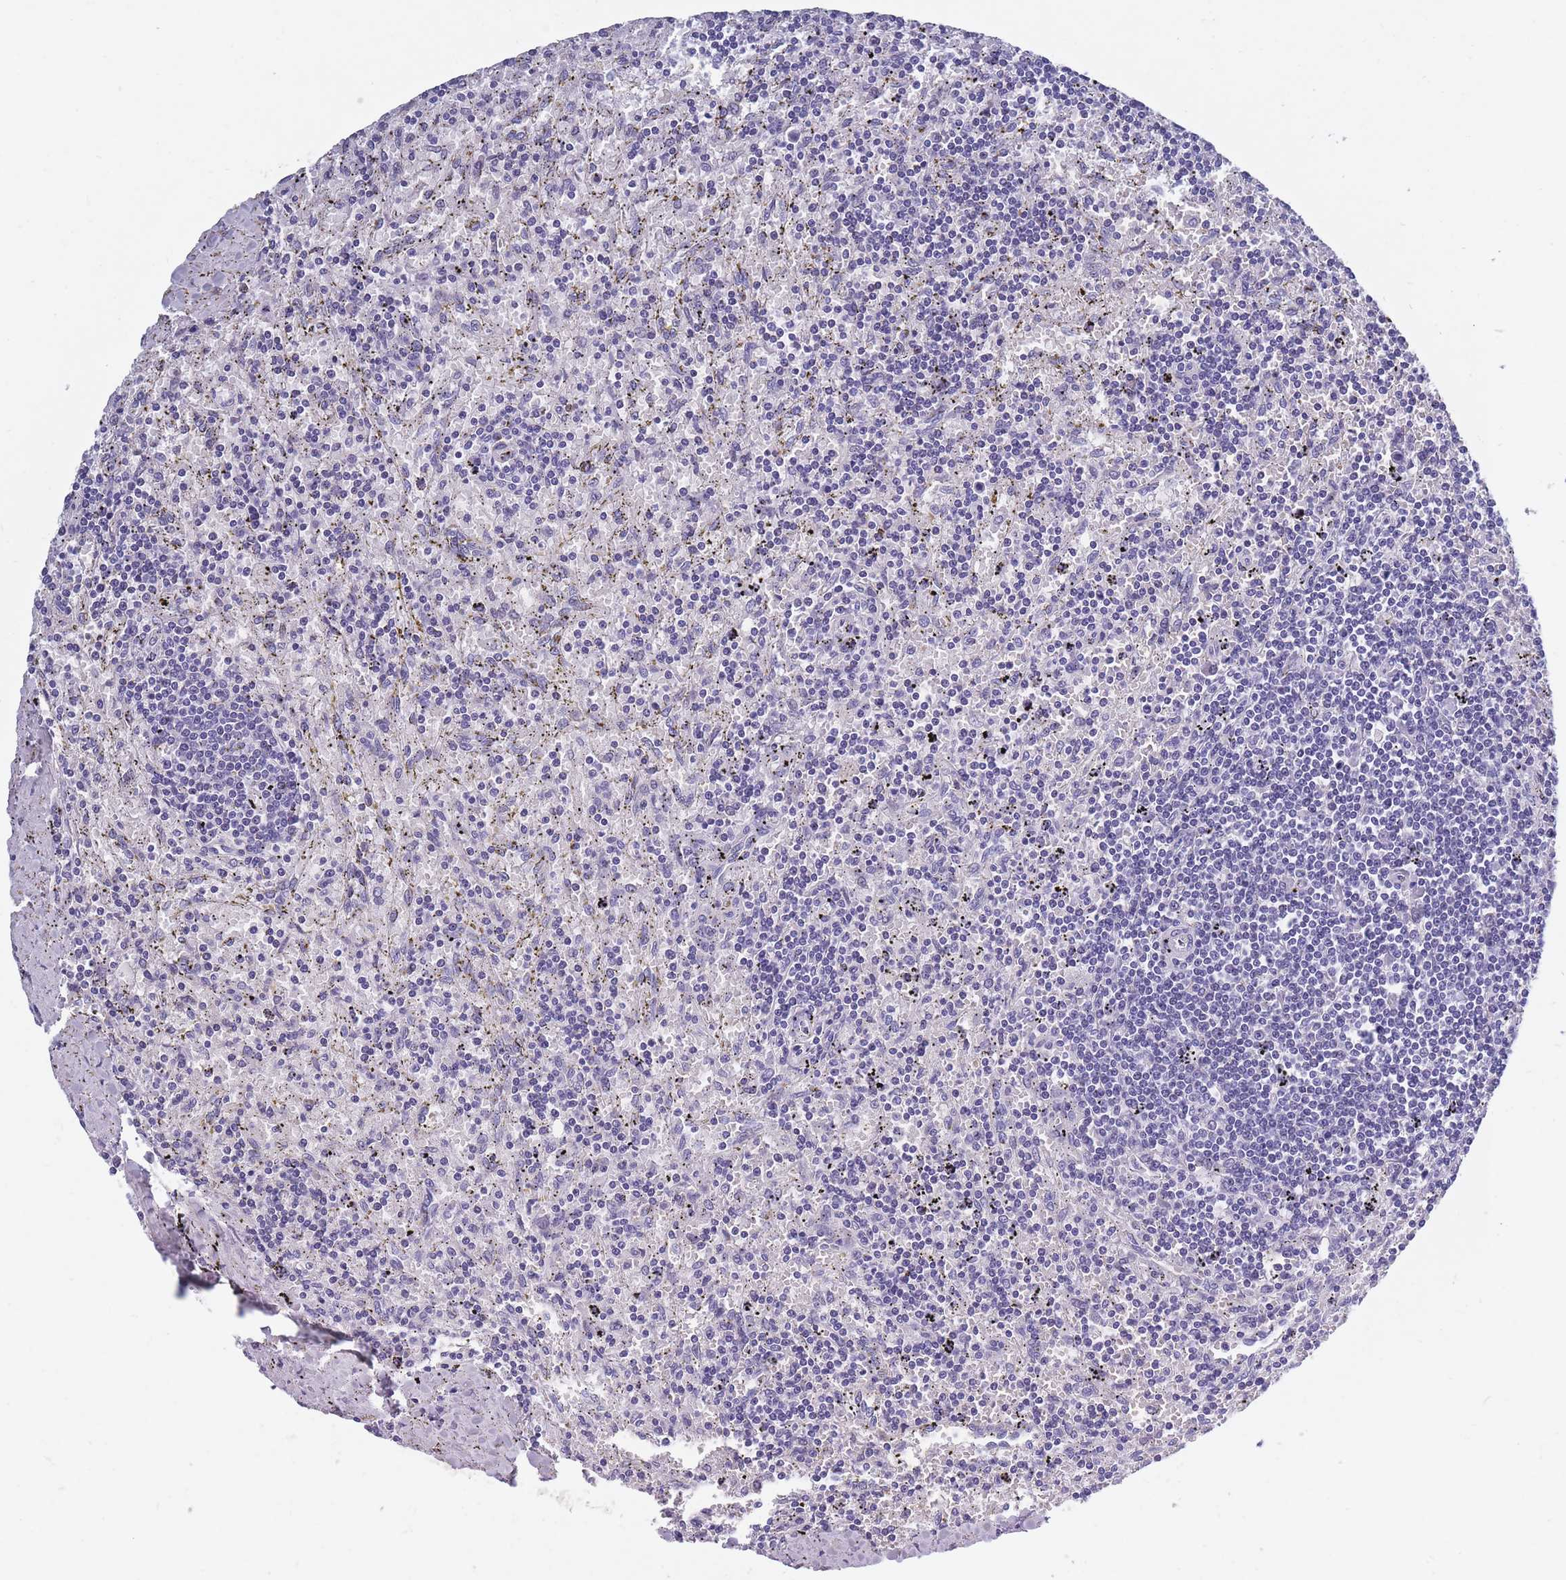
{"staining": {"intensity": "negative", "quantity": "none", "location": "none"}, "tissue": "lymphoma", "cell_type": "Tumor cells", "image_type": "cancer", "snomed": [{"axis": "morphology", "description": "Malignant lymphoma, non-Hodgkin's type, Low grade"}, {"axis": "topography", "description": "Spleen"}], "caption": "Immunohistochemistry (IHC) micrograph of low-grade malignant lymphoma, non-Hodgkin's type stained for a protein (brown), which demonstrates no positivity in tumor cells.", "gene": "OR4C5", "patient": {"sex": "male", "age": 76}}